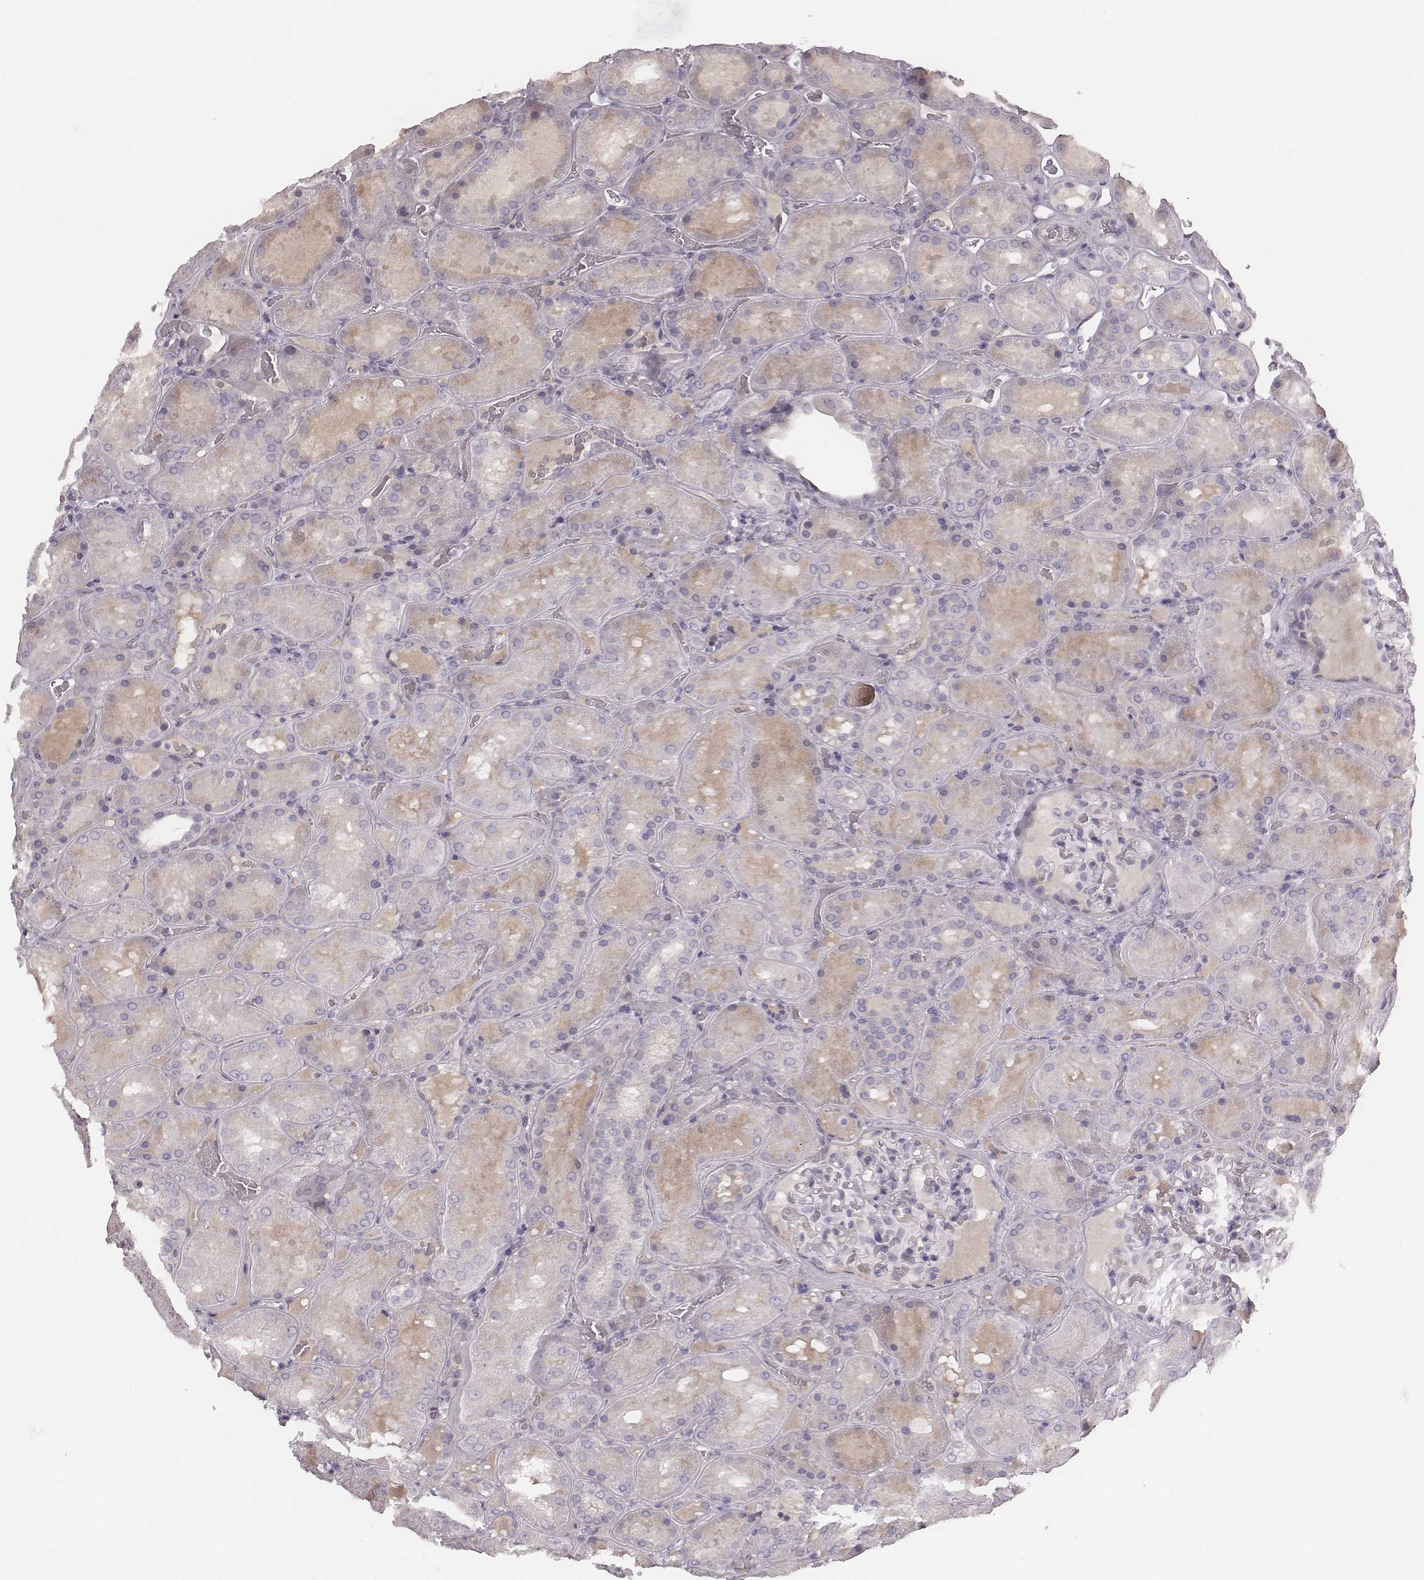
{"staining": {"intensity": "negative", "quantity": "none", "location": "none"}, "tissue": "kidney", "cell_type": "Cells in glomeruli", "image_type": "normal", "snomed": [{"axis": "morphology", "description": "Normal tissue, NOS"}, {"axis": "topography", "description": "Kidney"}], "caption": "DAB (3,3'-diaminobenzidine) immunohistochemical staining of normal kidney demonstrates no significant expression in cells in glomeruli.", "gene": "S100Z", "patient": {"sex": "male", "age": 73}}